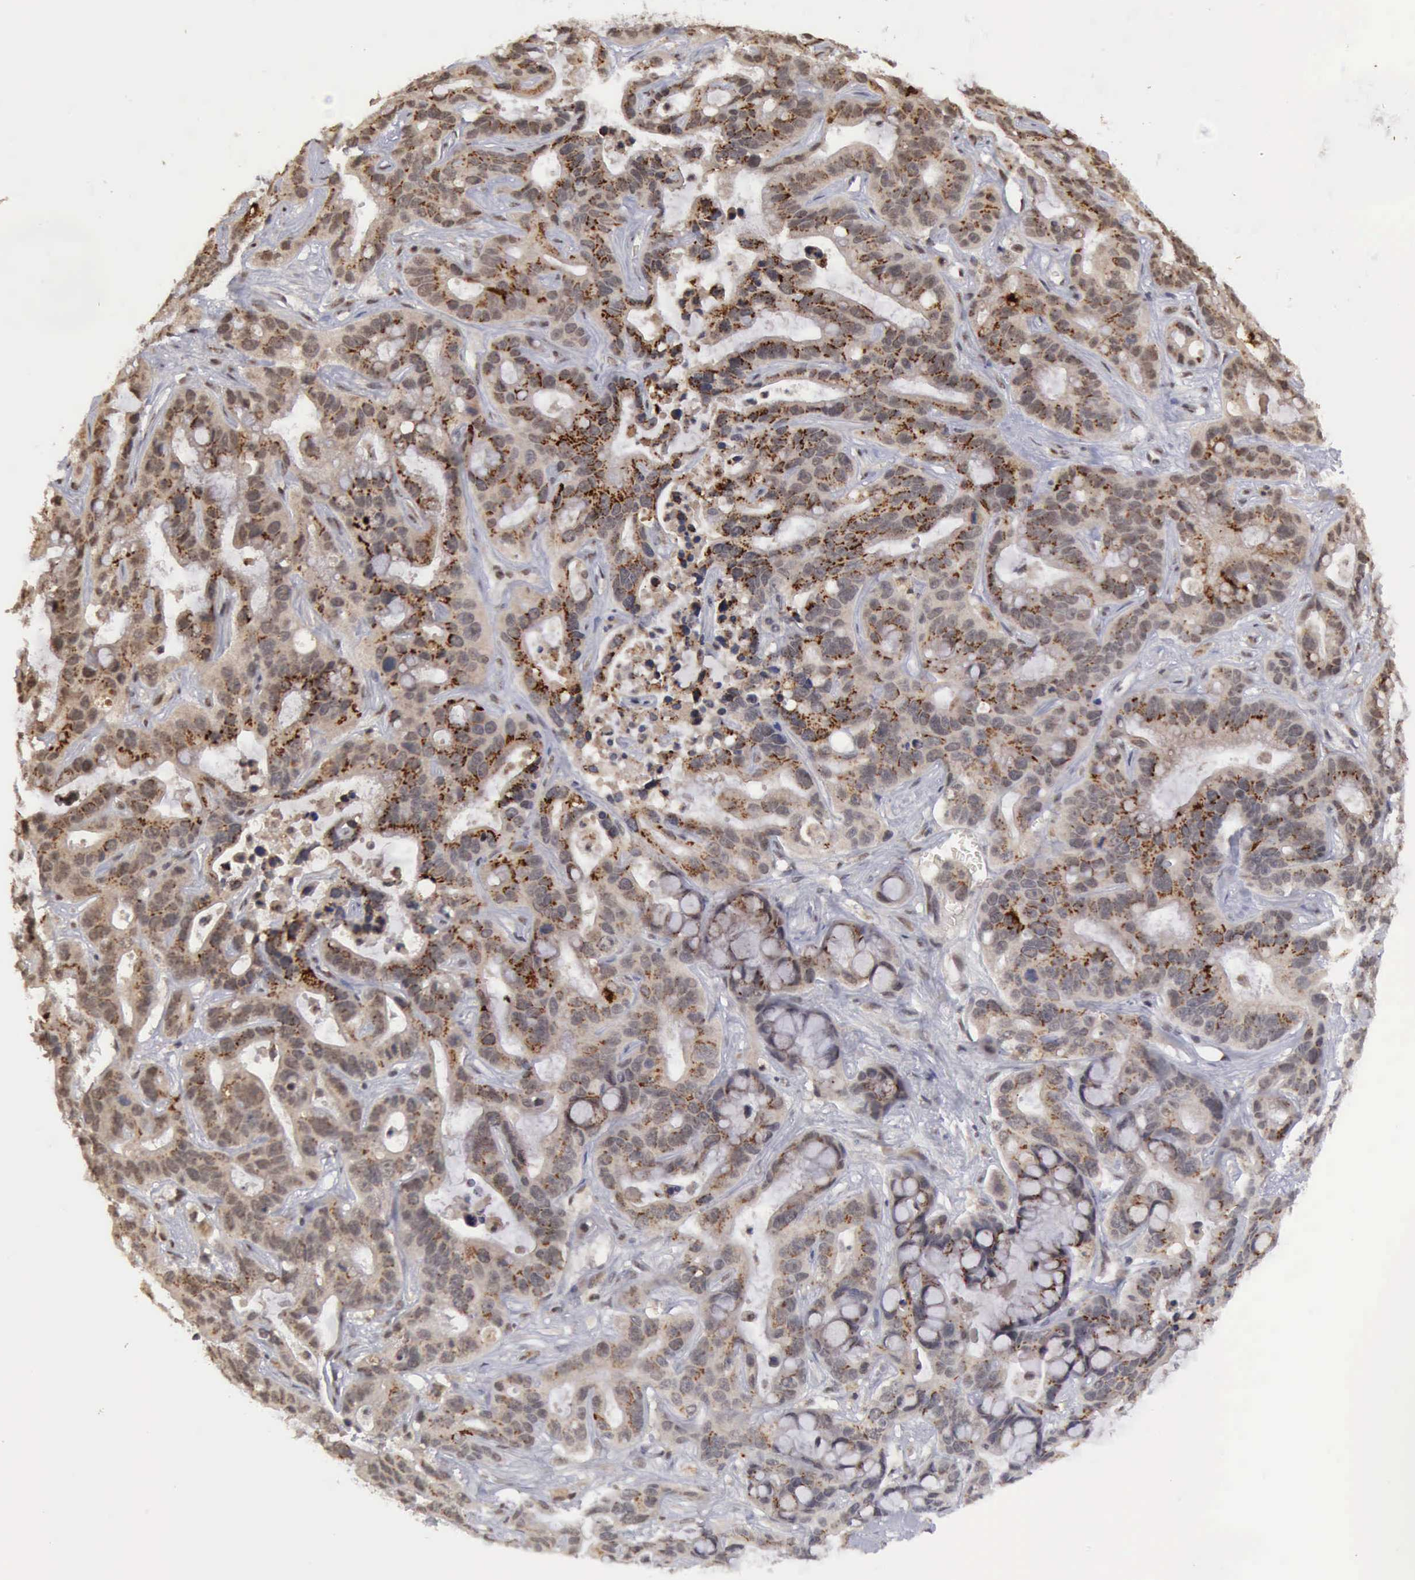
{"staining": {"intensity": "weak", "quantity": "25%-75%", "location": "cytoplasmic/membranous"}, "tissue": "liver cancer", "cell_type": "Tumor cells", "image_type": "cancer", "snomed": [{"axis": "morphology", "description": "Cholangiocarcinoma"}, {"axis": "topography", "description": "Liver"}], "caption": "Tumor cells demonstrate weak cytoplasmic/membranous staining in approximately 25%-75% of cells in liver cholangiocarcinoma.", "gene": "CDKN2A", "patient": {"sex": "female", "age": 65}}